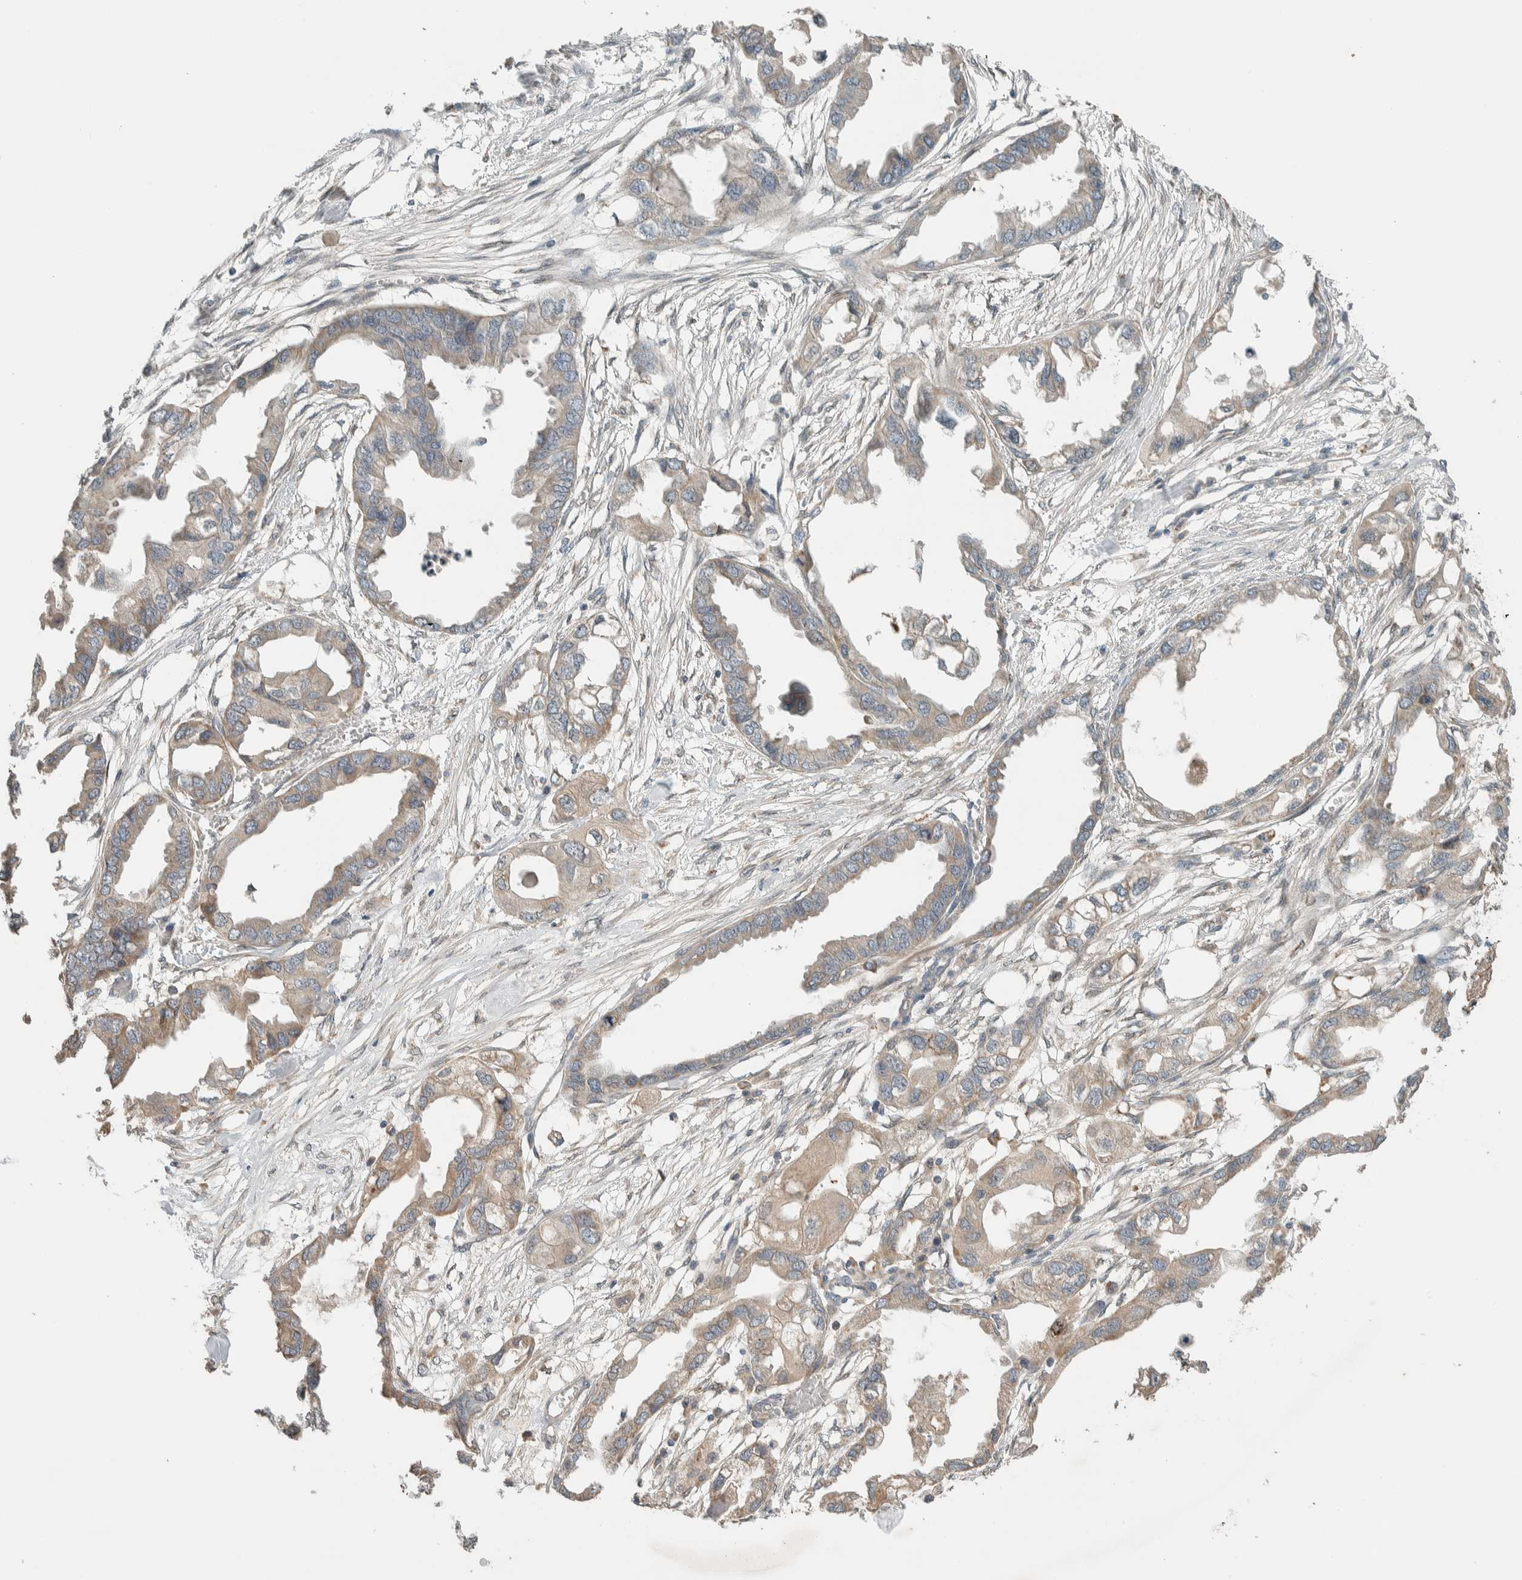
{"staining": {"intensity": "weak", "quantity": "<25%", "location": "cytoplasmic/membranous"}, "tissue": "endometrial cancer", "cell_type": "Tumor cells", "image_type": "cancer", "snomed": [{"axis": "morphology", "description": "Adenocarcinoma, NOS"}, {"axis": "morphology", "description": "Adenocarcinoma, metastatic, NOS"}, {"axis": "topography", "description": "Adipose tissue"}, {"axis": "topography", "description": "Endometrium"}], "caption": "Immunohistochemistry of metastatic adenocarcinoma (endometrial) shows no positivity in tumor cells.", "gene": "NBR1", "patient": {"sex": "female", "age": 67}}